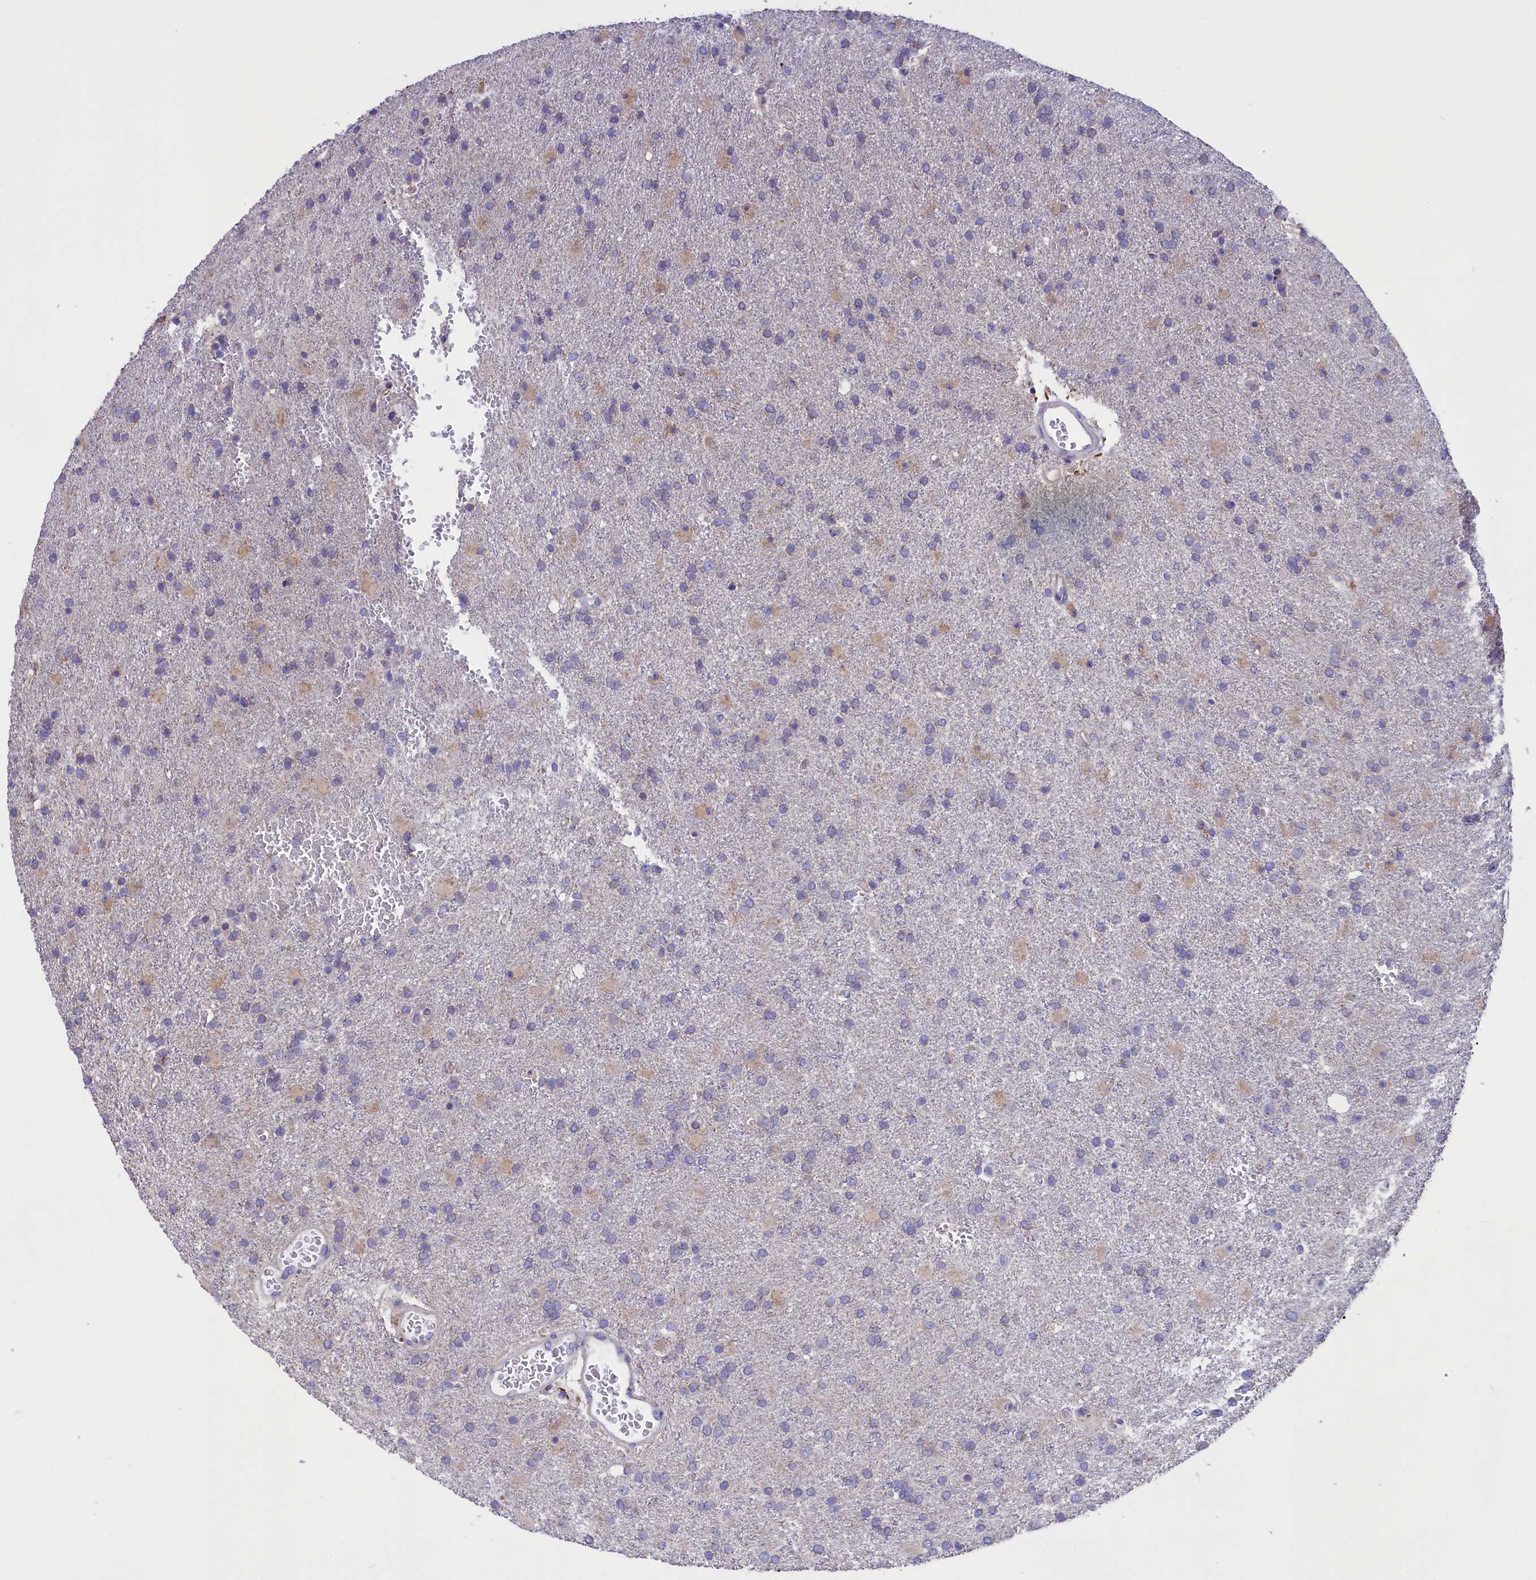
{"staining": {"intensity": "weak", "quantity": "<25%", "location": "cytoplasmic/membranous"}, "tissue": "glioma", "cell_type": "Tumor cells", "image_type": "cancer", "snomed": [{"axis": "morphology", "description": "Glioma, malignant, High grade"}, {"axis": "topography", "description": "Brain"}], "caption": "IHC of human glioma exhibits no expression in tumor cells. (Stains: DAB (3,3'-diaminobenzidine) immunohistochemistry (IHC) with hematoxylin counter stain, Microscopy: brightfield microscopy at high magnification).", "gene": "CYP2U1", "patient": {"sex": "female", "age": 74}}